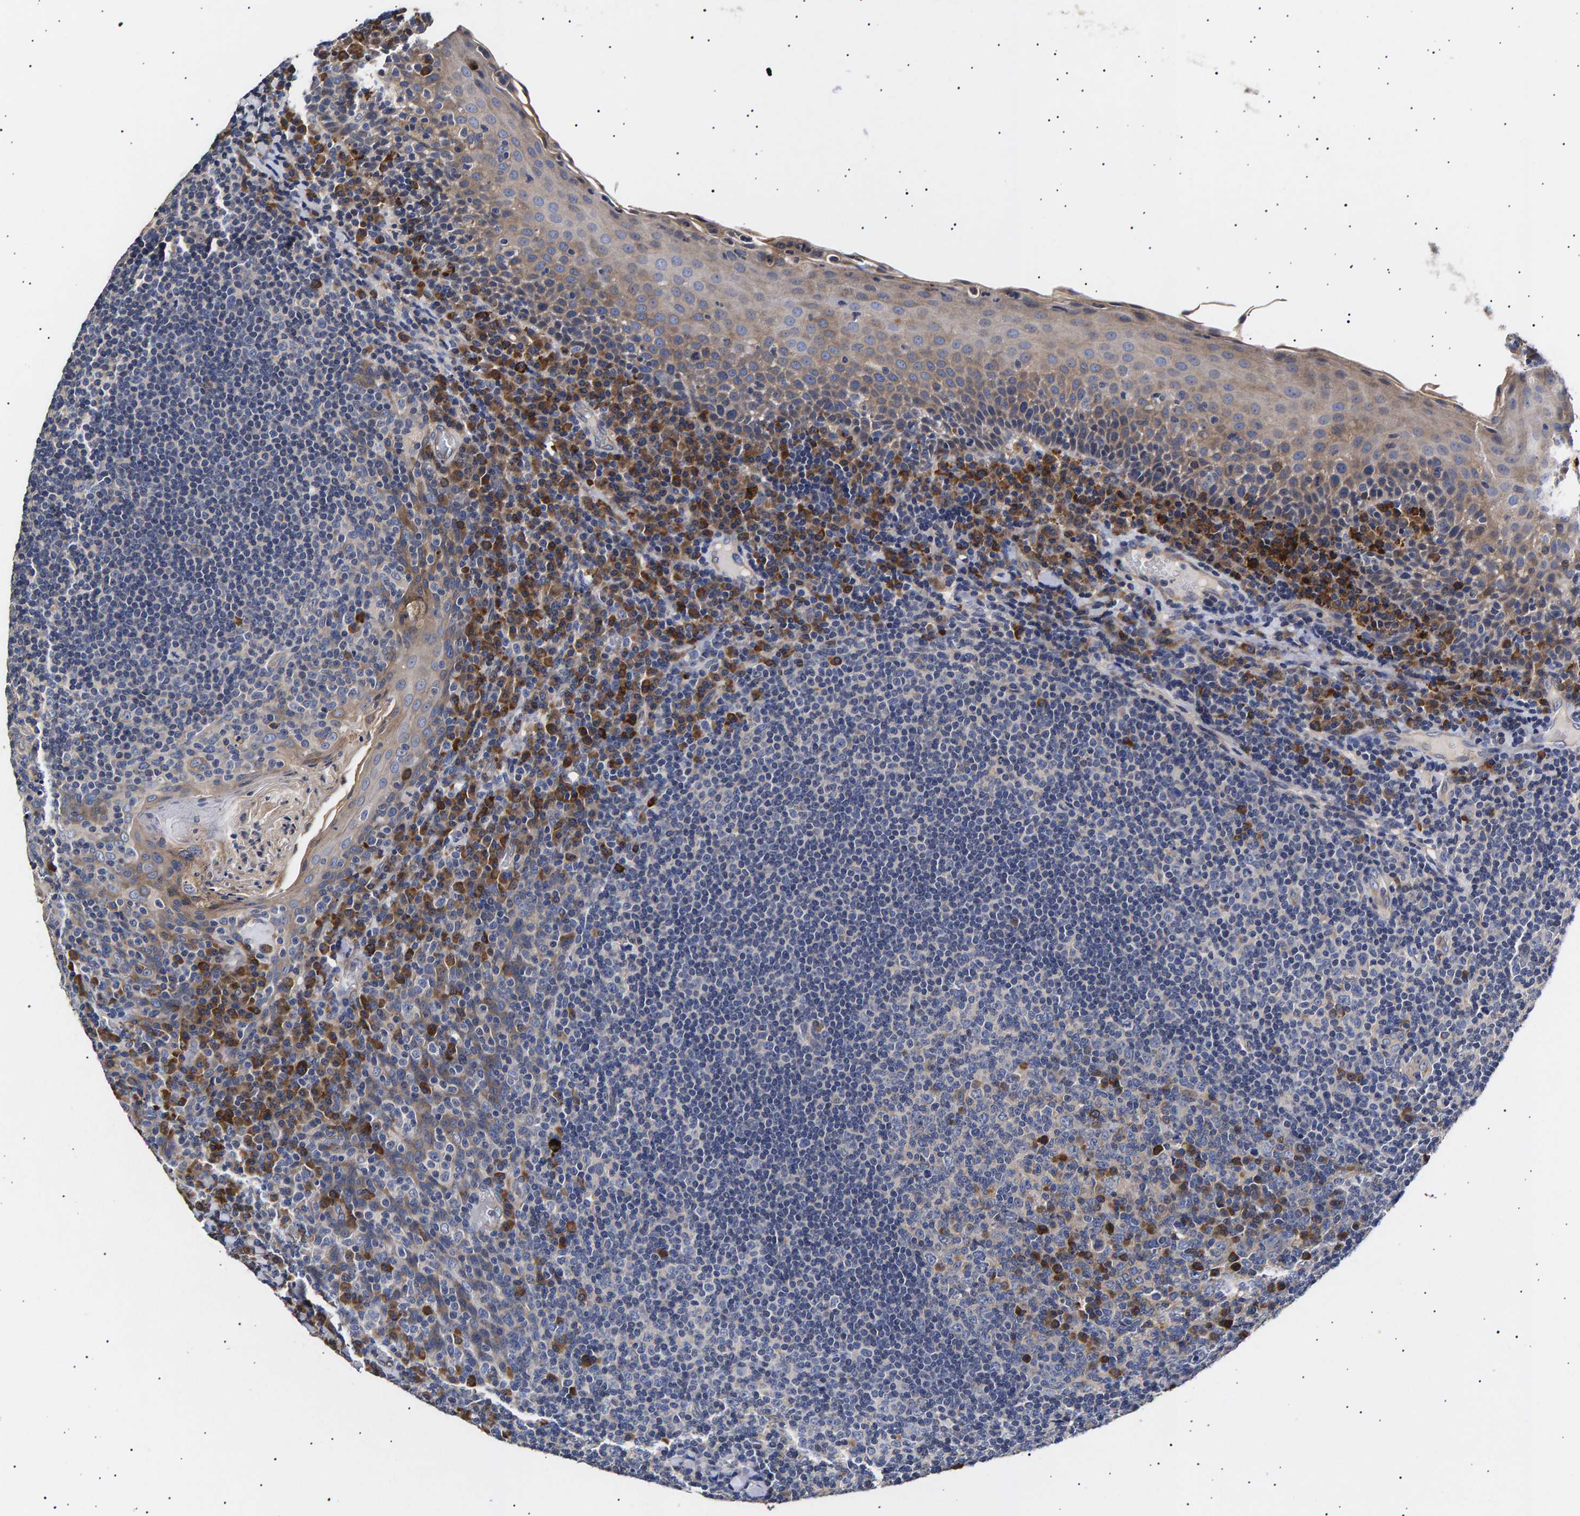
{"staining": {"intensity": "moderate", "quantity": "<25%", "location": "cytoplasmic/membranous"}, "tissue": "tonsil", "cell_type": "Germinal center cells", "image_type": "normal", "snomed": [{"axis": "morphology", "description": "Normal tissue, NOS"}, {"axis": "topography", "description": "Tonsil"}], "caption": "A high-resolution micrograph shows immunohistochemistry staining of benign tonsil, which demonstrates moderate cytoplasmic/membranous expression in about <25% of germinal center cells. Using DAB (3,3'-diaminobenzidine) (brown) and hematoxylin (blue) stains, captured at high magnification using brightfield microscopy.", "gene": "ANKRD40", "patient": {"sex": "male", "age": 17}}